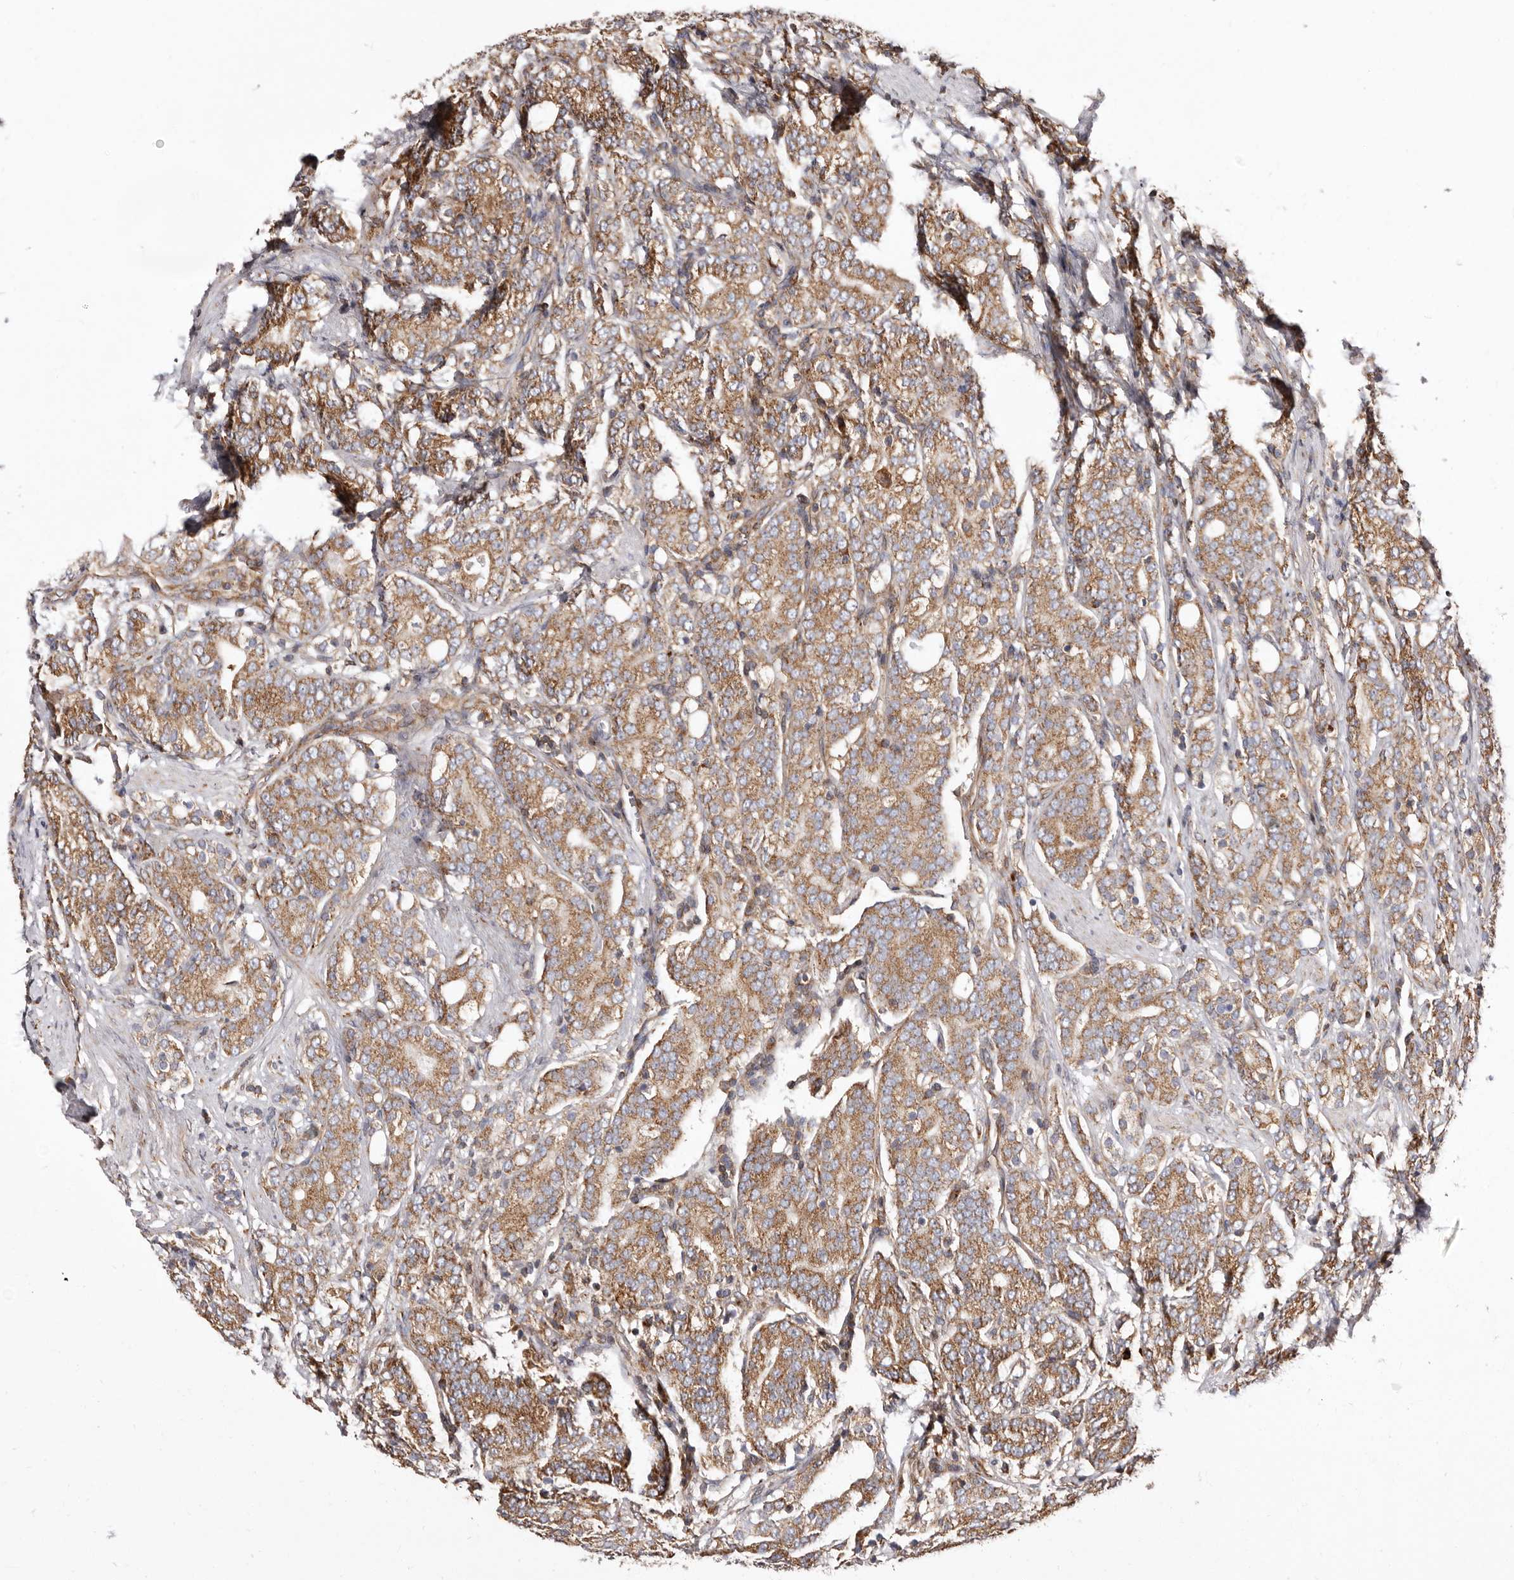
{"staining": {"intensity": "moderate", "quantity": ">75%", "location": "cytoplasmic/membranous"}, "tissue": "prostate cancer", "cell_type": "Tumor cells", "image_type": "cancer", "snomed": [{"axis": "morphology", "description": "Adenocarcinoma, High grade"}, {"axis": "topography", "description": "Prostate"}], "caption": "Immunohistochemistry (DAB (3,3'-diaminobenzidine)) staining of prostate cancer displays moderate cytoplasmic/membranous protein staining in about >75% of tumor cells.", "gene": "COQ8B", "patient": {"sex": "male", "age": 57}}